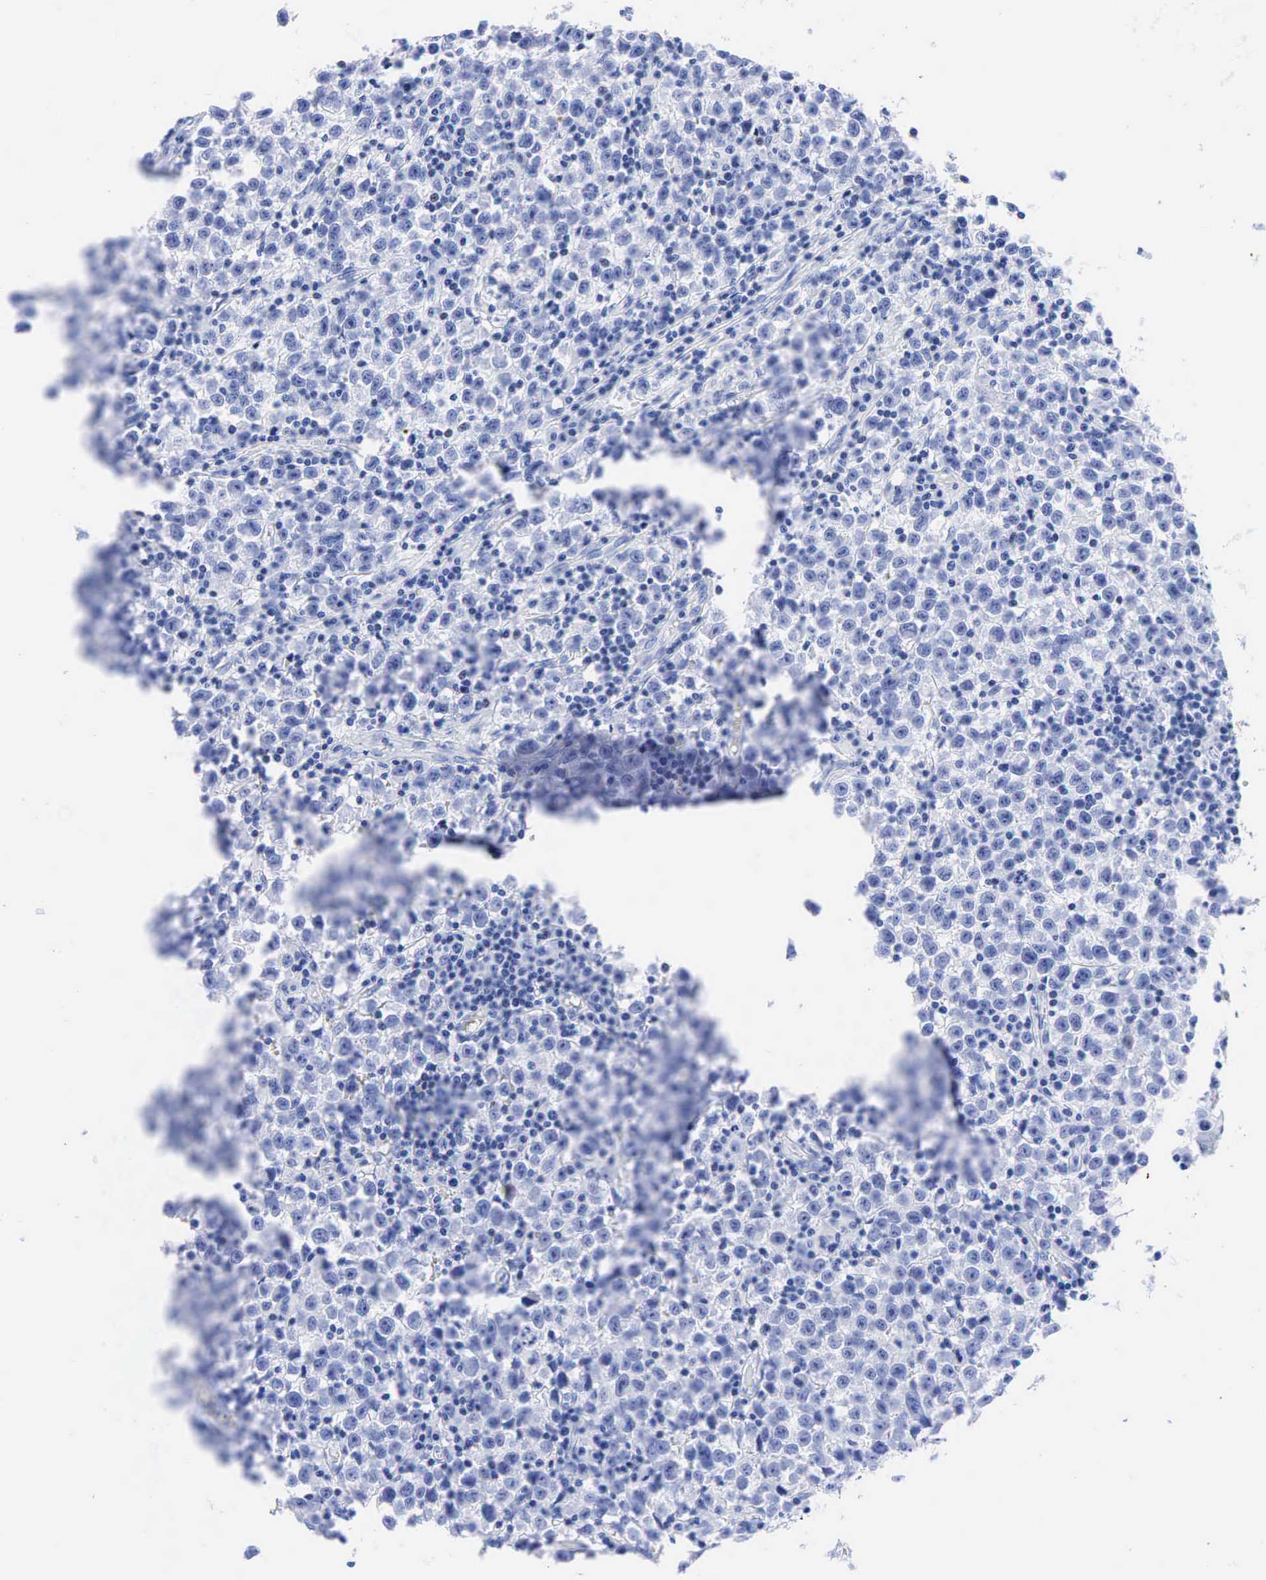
{"staining": {"intensity": "negative", "quantity": "none", "location": "none"}, "tissue": "testis cancer", "cell_type": "Tumor cells", "image_type": "cancer", "snomed": [{"axis": "morphology", "description": "Seminoma, NOS"}, {"axis": "topography", "description": "Testis"}], "caption": "The immunohistochemistry (IHC) photomicrograph has no significant staining in tumor cells of testis cancer tissue. The staining was performed using DAB to visualize the protein expression in brown, while the nuclei were stained in blue with hematoxylin (Magnification: 20x).", "gene": "CEACAM5", "patient": {"sex": "male", "age": 35}}